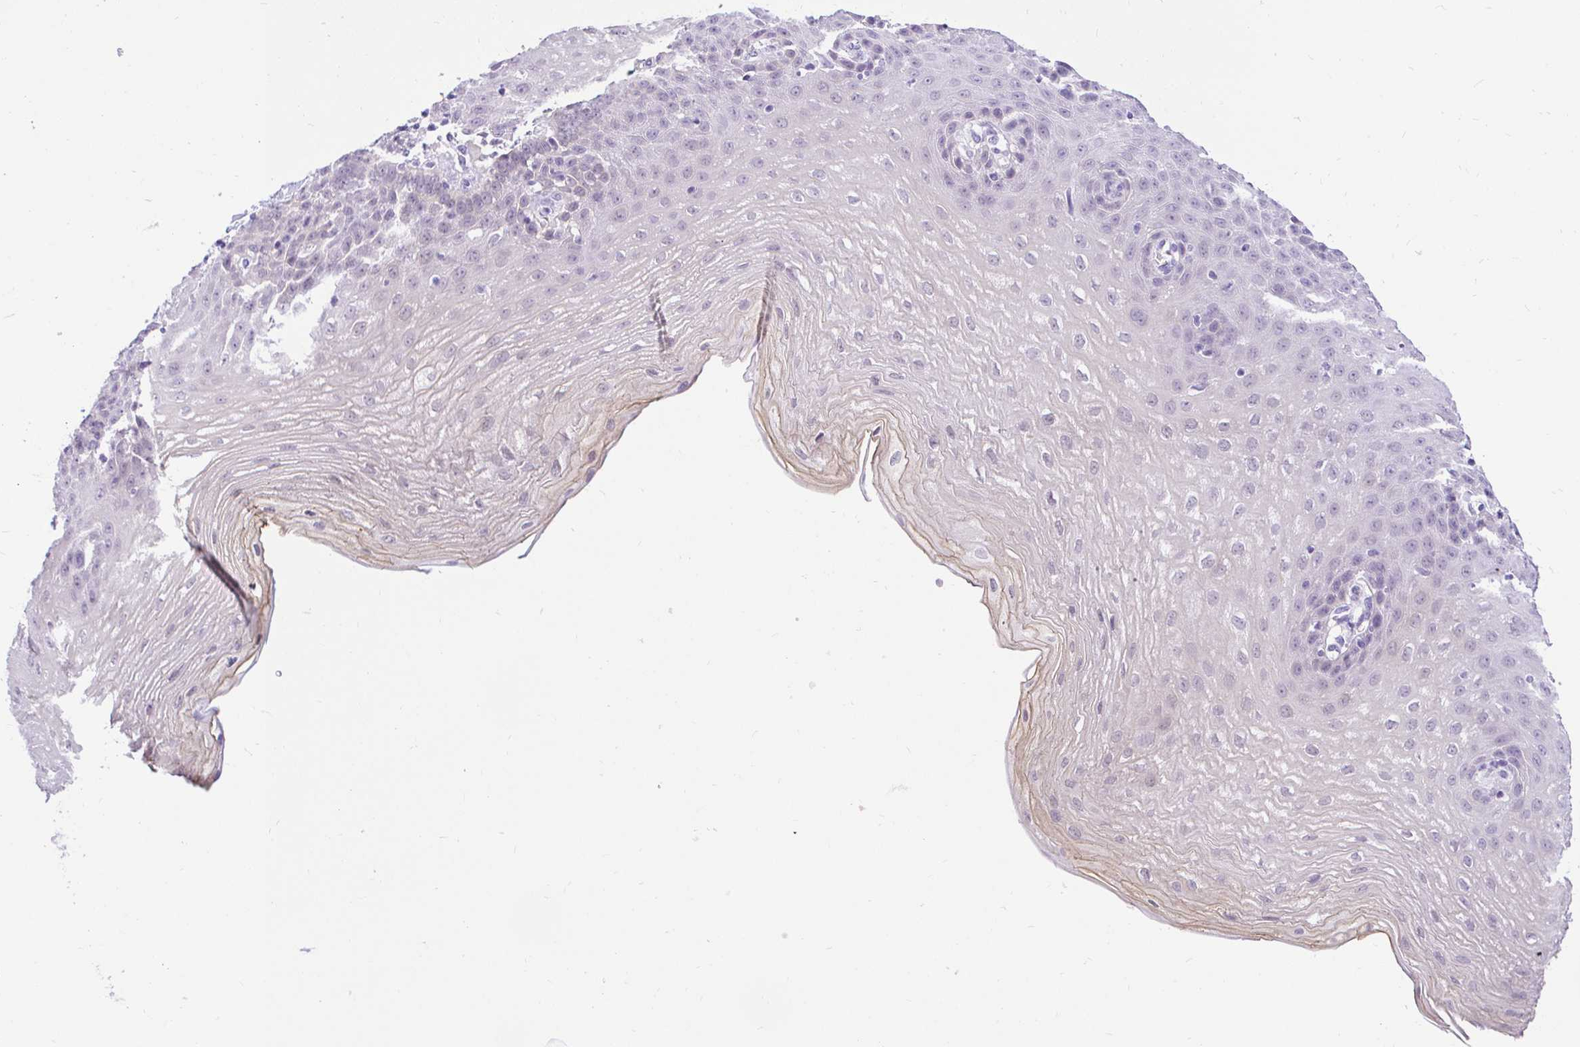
{"staining": {"intensity": "weak", "quantity": "<25%", "location": "cytoplasmic/membranous"}, "tissue": "esophagus", "cell_type": "Squamous epithelial cells", "image_type": "normal", "snomed": [{"axis": "morphology", "description": "Normal tissue, NOS"}, {"axis": "topography", "description": "Esophagus"}], "caption": "An immunohistochemistry (IHC) micrograph of benign esophagus is shown. There is no staining in squamous epithelial cells of esophagus. (DAB immunohistochemistry (IHC), high magnification).", "gene": "FATE1", "patient": {"sex": "female", "age": 81}}